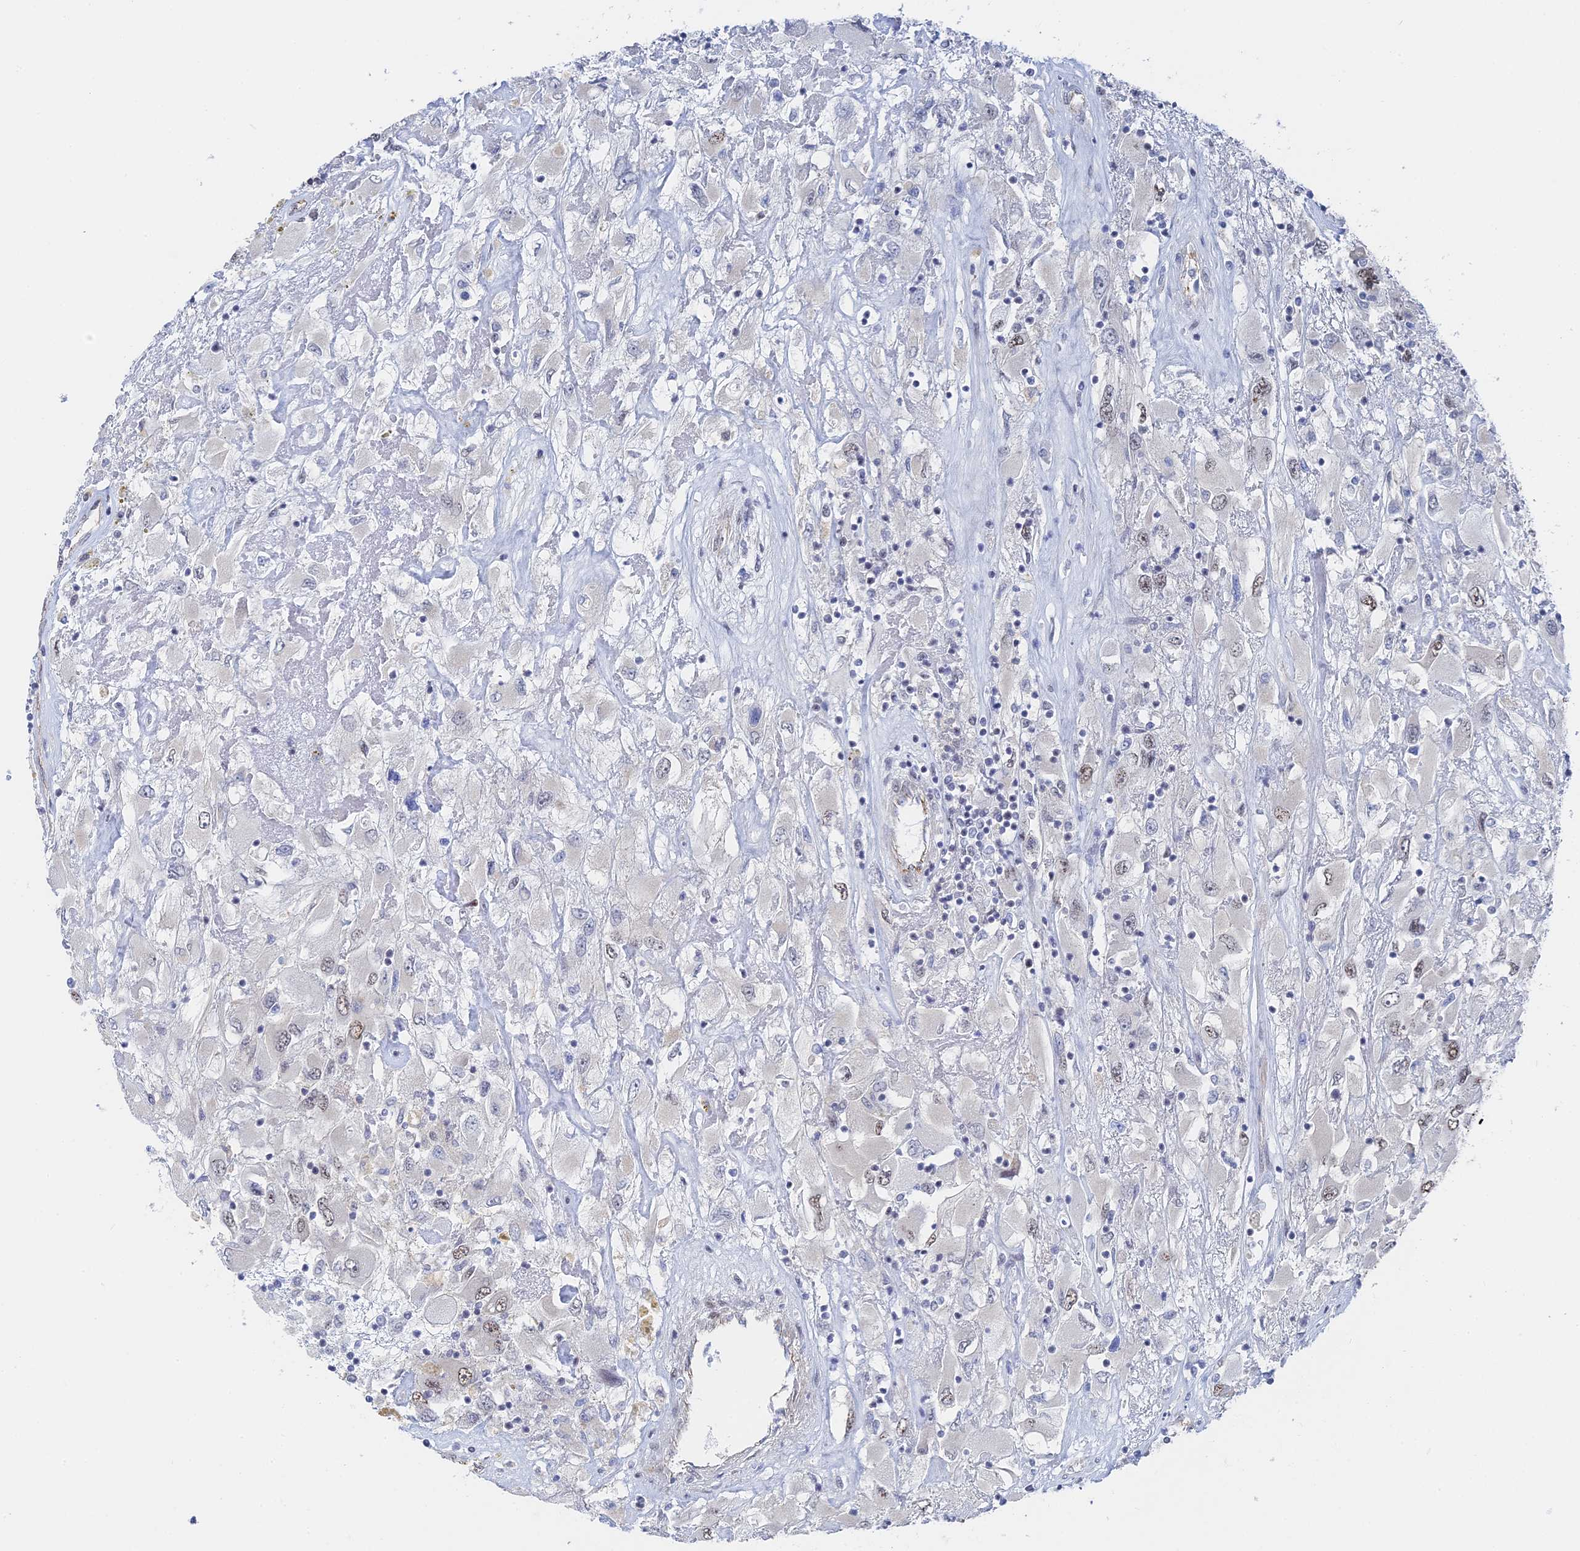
{"staining": {"intensity": "moderate", "quantity": "<25%", "location": "nuclear"}, "tissue": "renal cancer", "cell_type": "Tumor cells", "image_type": "cancer", "snomed": [{"axis": "morphology", "description": "Adenocarcinoma, NOS"}, {"axis": "topography", "description": "Kidney"}], "caption": "IHC (DAB) staining of human renal cancer shows moderate nuclear protein staining in approximately <25% of tumor cells.", "gene": "CFAP92", "patient": {"sex": "female", "age": 52}}